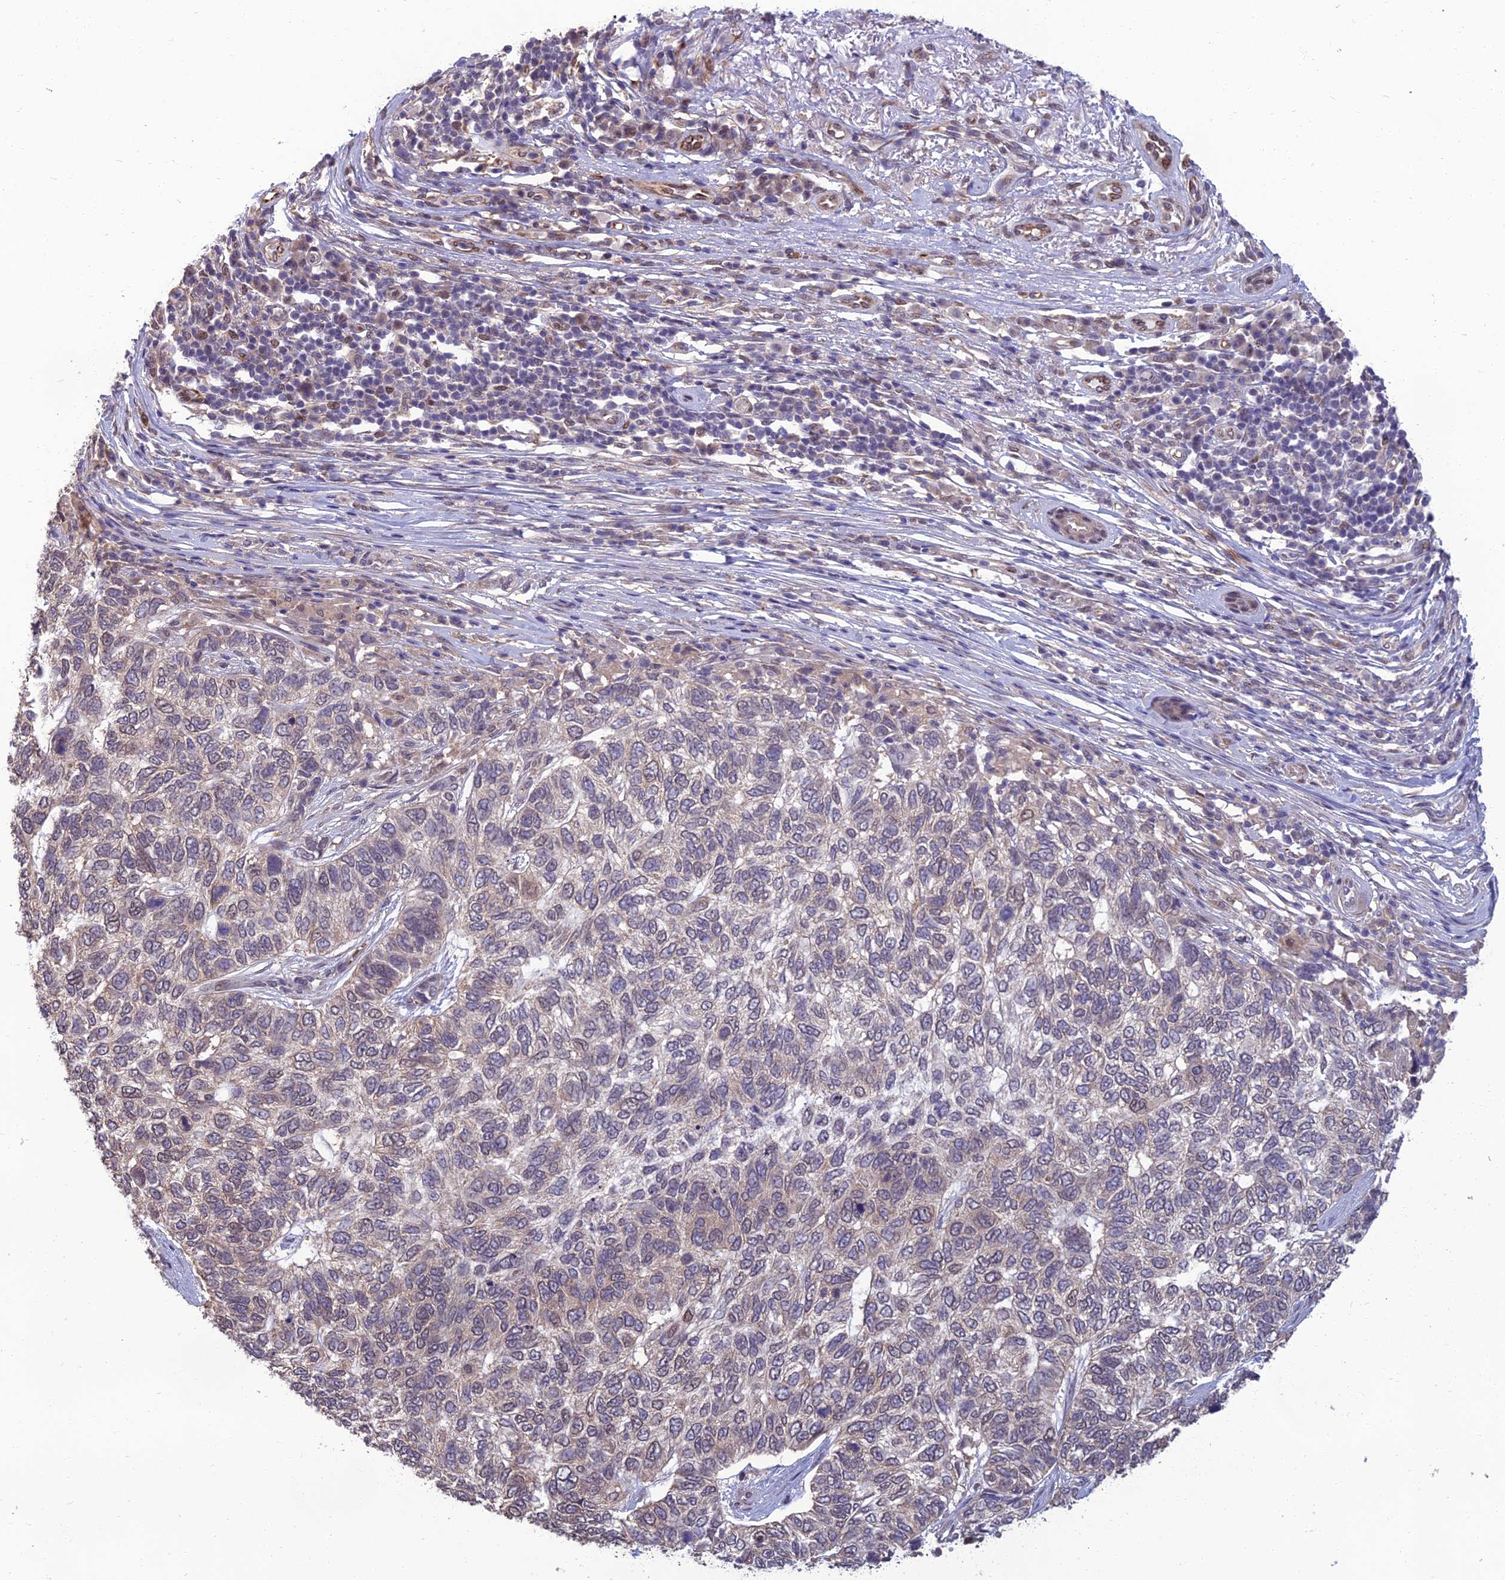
{"staining": {"intensity": "weak", "quantity": "<25%", "location": "nuclear"}, "tissue": "skin cancer", "cell_type": "Tumor cells", "image_type": "cancer", "snomed": [{"axis": "morphology", "description": "Basal cell carcinoma"}, {"axis": "topography", "description": "Skin"}], "caption": "This is a histopathology image of immunohistochemistry (IHC) staining of skin cancer (basal cell carcinoma), which shows no staining in tumor cells. (Brightfield microscopy of DAB immunohistochemistry at high magnification).", "gene": "NR4A3", "patient": {"sex": "female", "age": 65}}